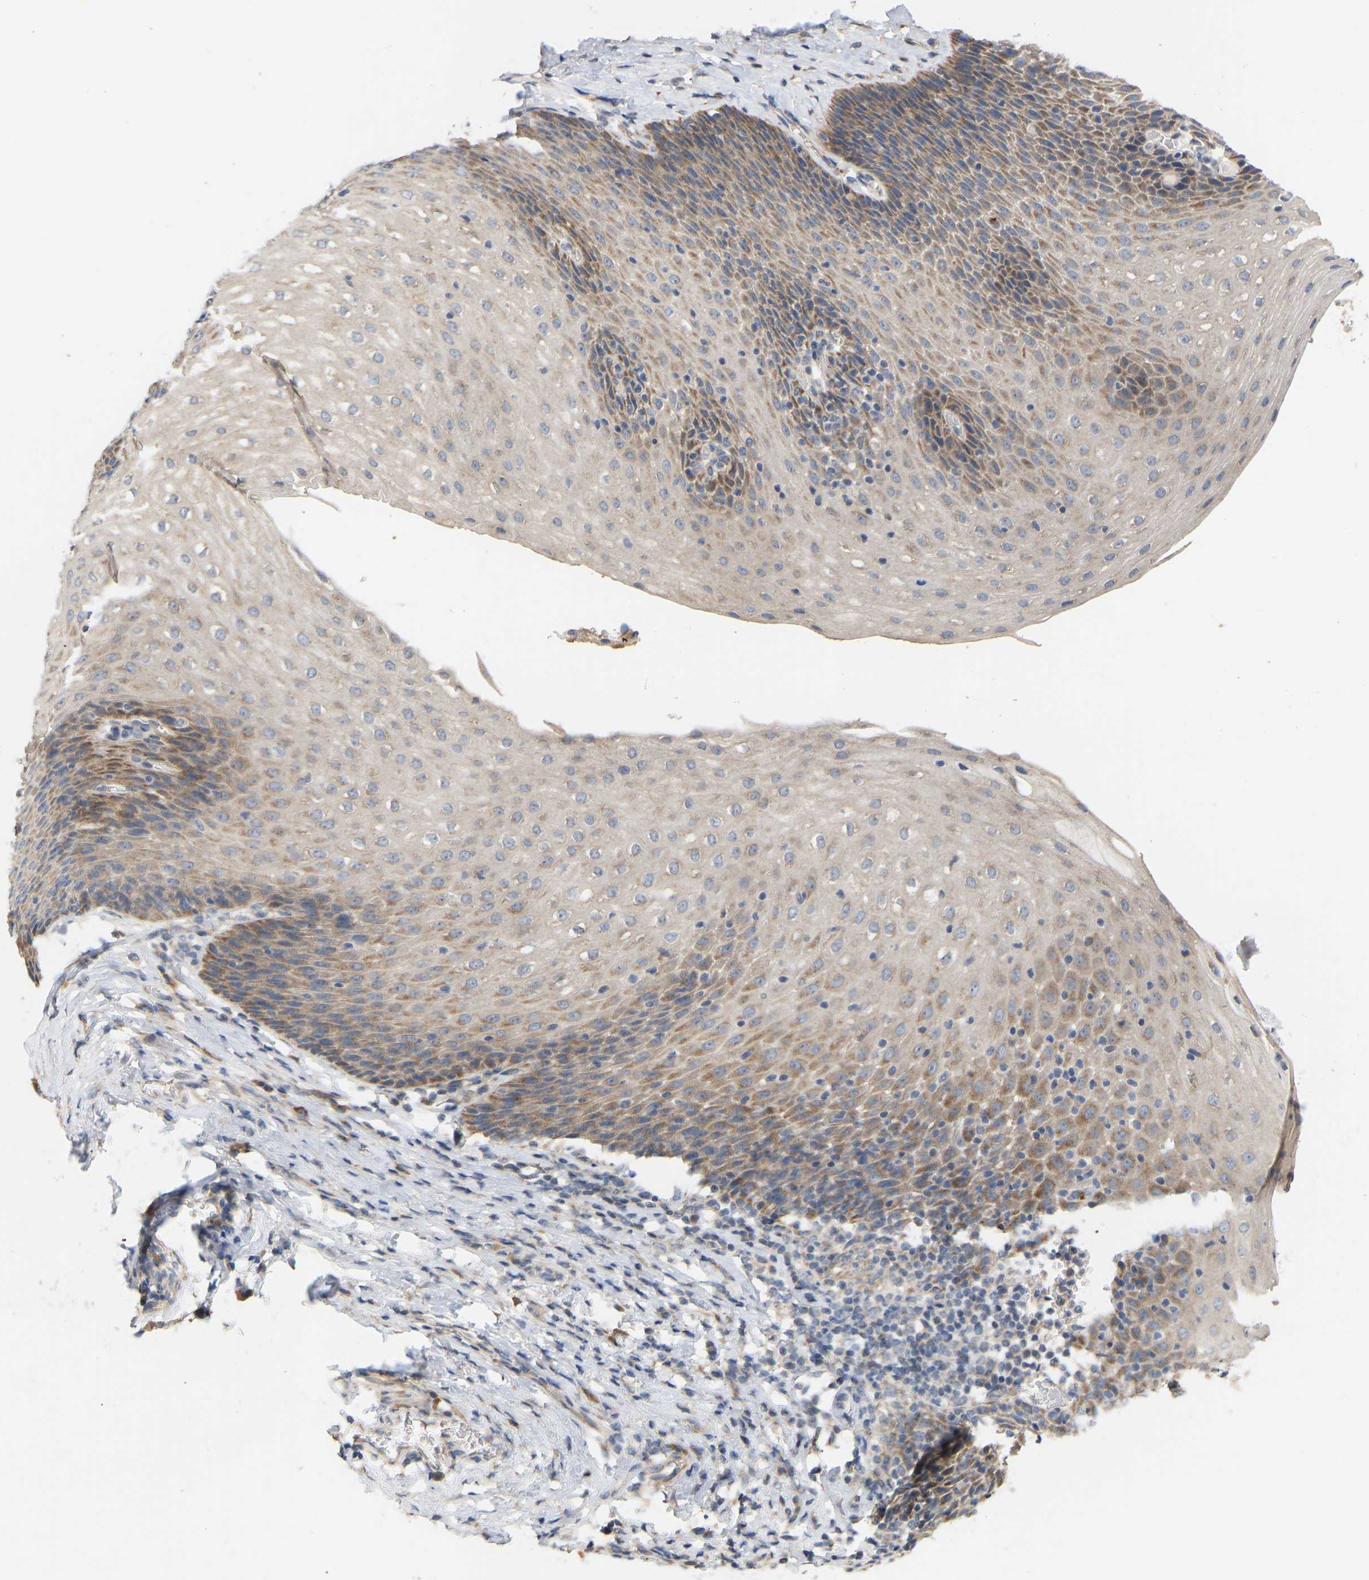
{"staining": {"intensity": "moderate", "quantity": "25%-75%", "location": "cytoplasmic/membranous"}, "tissue": "esophagus", "cell_type": "Squamous epithelial cells", "image_type": "normal", "snomed": [{"axis": "morphology", "description": "Normal tissue, NOS"}, {"axis": "topography", "description": "Esophagus"}], "caption": "High-magnification brightfield microscopy of benign esophagus stained with DAB (3,3'-diaminobenzidine) (brown) and counterstained with hematoxylin (blue). squamous epithelial cells exhibit moderate cytoplasmic/membranous expression is present in approximately25%-75% of cells. (brown staining indicates protein expression, while blue staining denotes nuclei).", "gene": "HACD2", "patient": {"sex": "female", "age": 61}}